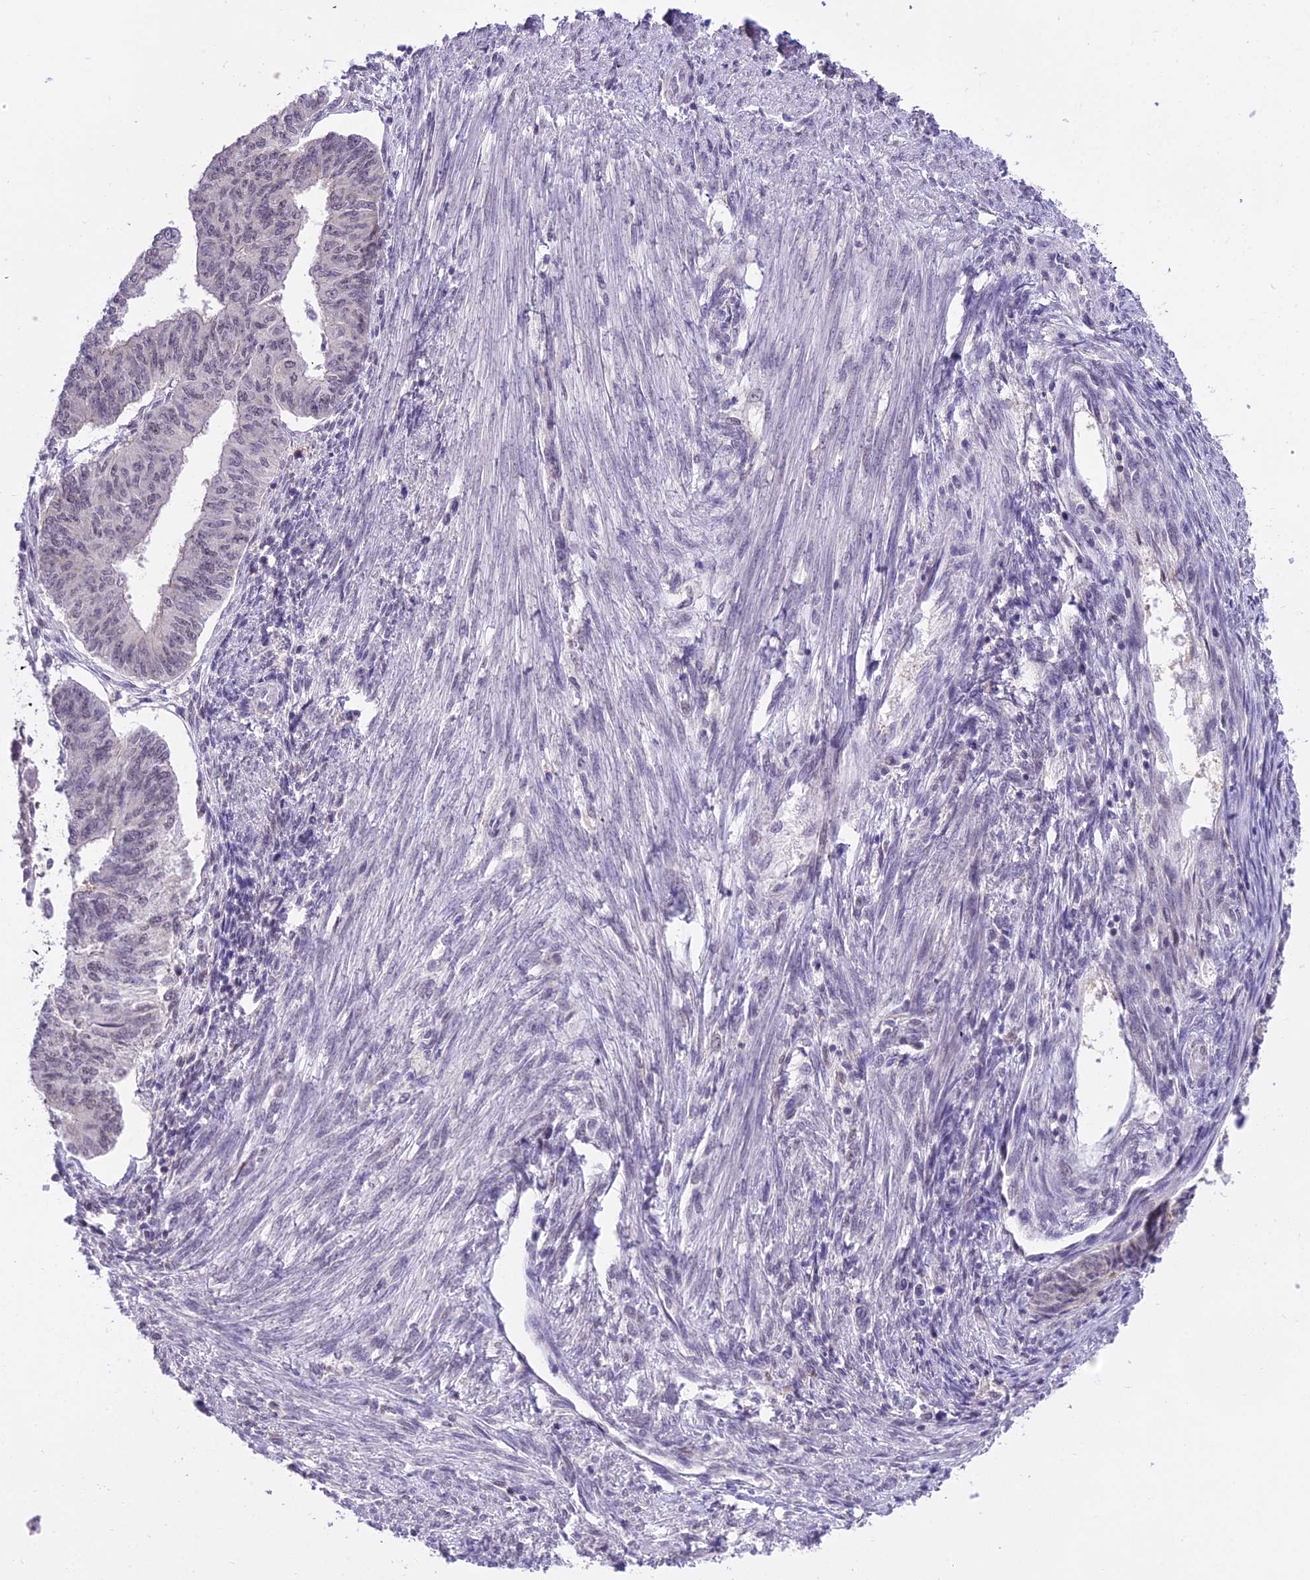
{"staining": {"intensity": "negative", "quantity": "none", "location": "none"}, "tissue": "endometrial cancer", "cell_type": "Tumor cells", "image_type": "cancer", "snomed": [{"axis": "morphology", "description": "Adenocarcinoma, NOS"}, {"axis": "topography", "description": "Endometrium"}], "caption": "DAB immunohistochemical staining of adenocarcinoma (endometrial) shows no significant expression in tumor cells.", "gene": "MAT2A", "patient": {"sex": "female", "age": 32}}